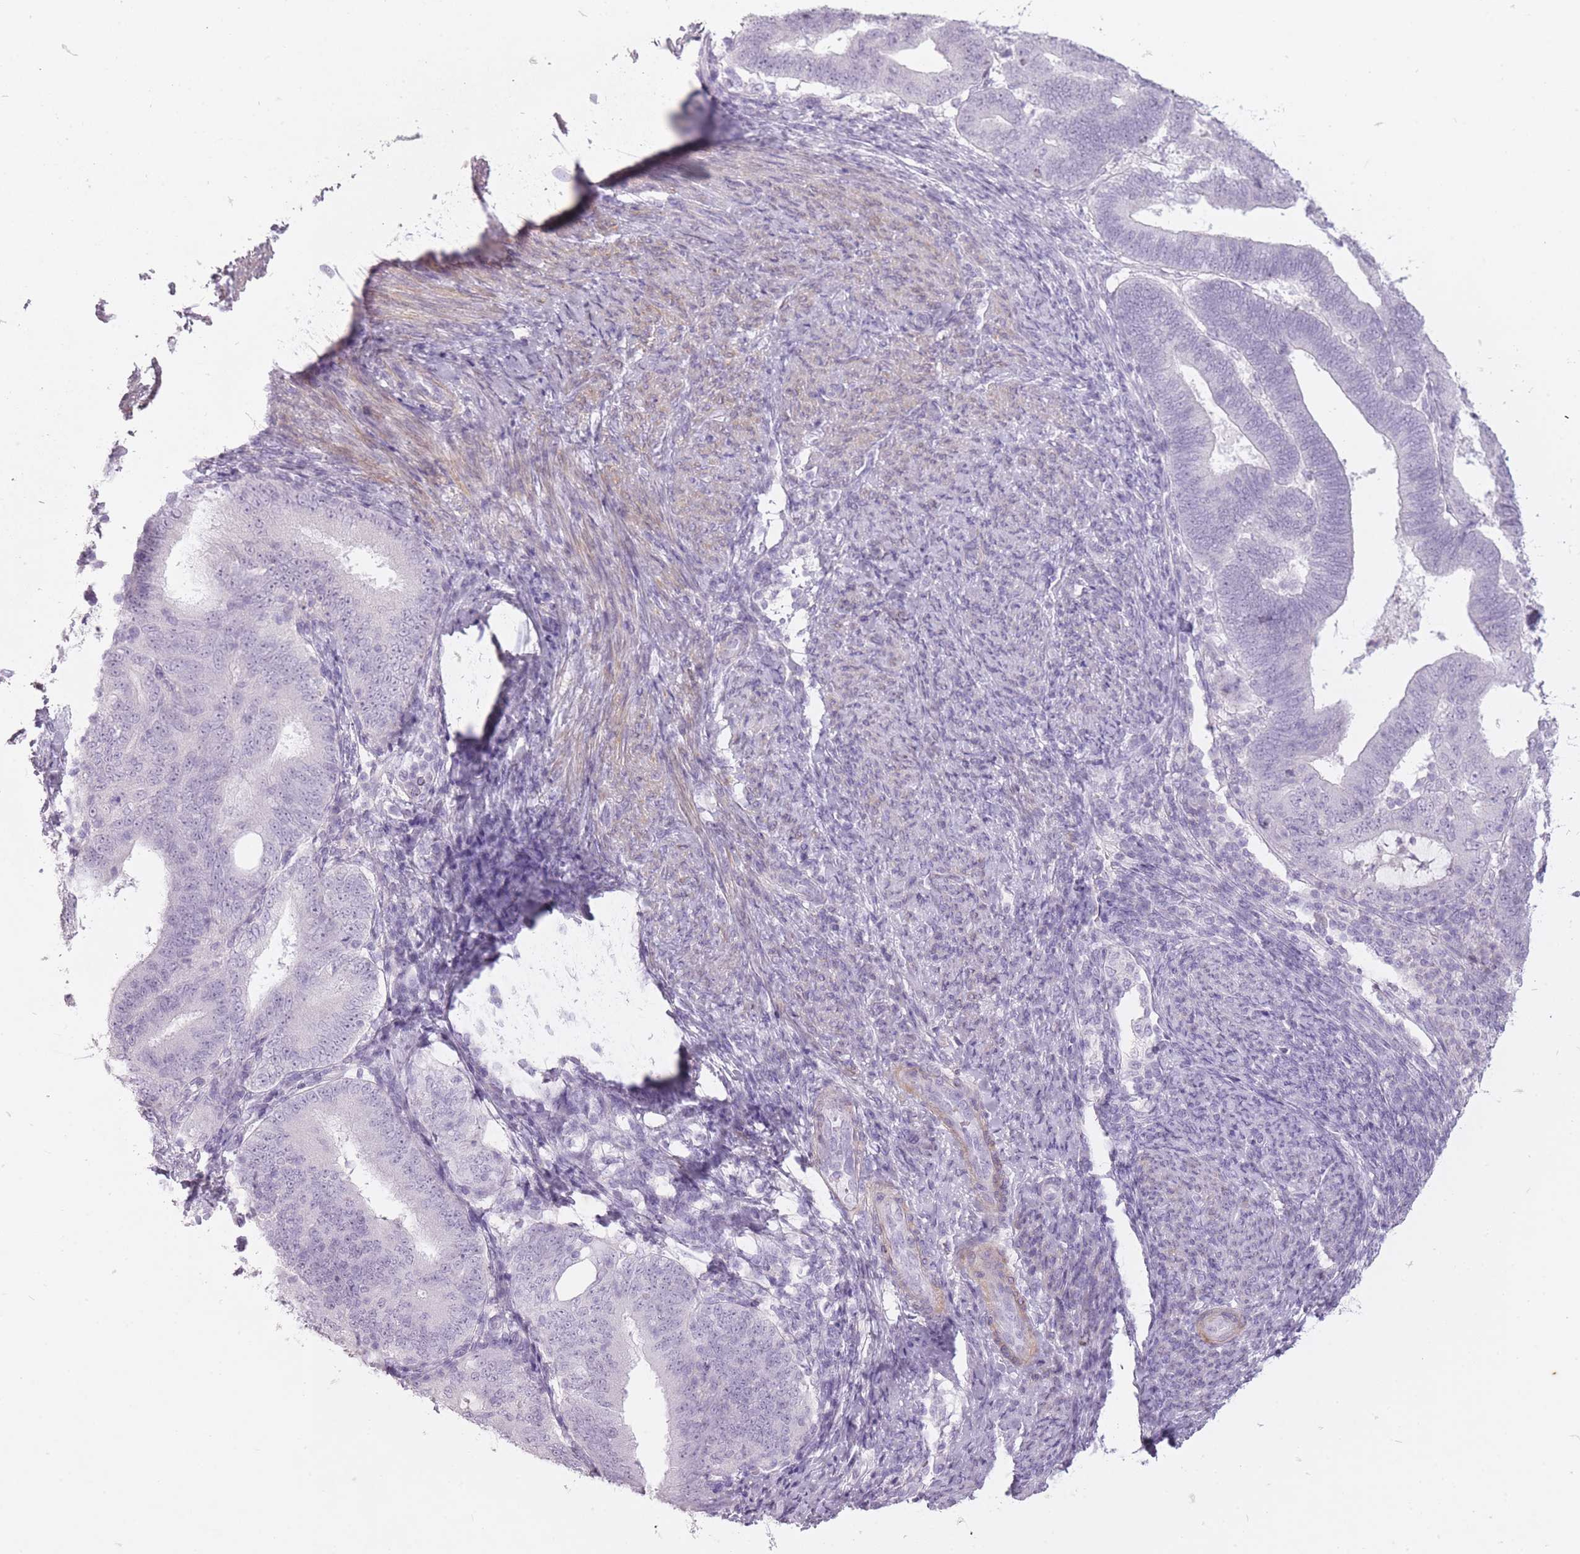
{"staining": {"intensity": "negative", "quantity": "none", "location": "none"}, "tissue": "endometrial cancer", "cell_type": "Tumor cells", "image_type": "cancer", "snomed": [{"axis": "morphology", "description": "Adenocarcinoma, NOS"}, {"axis": "topography", "description": "Endometrium"}], "caption": "The immunohistochemistry image has no significant staining in tumor cells of endometrial adenocarcinoma tissue.", "gene": "RFX4", "patient": {"sex": "female", "age": 70}}